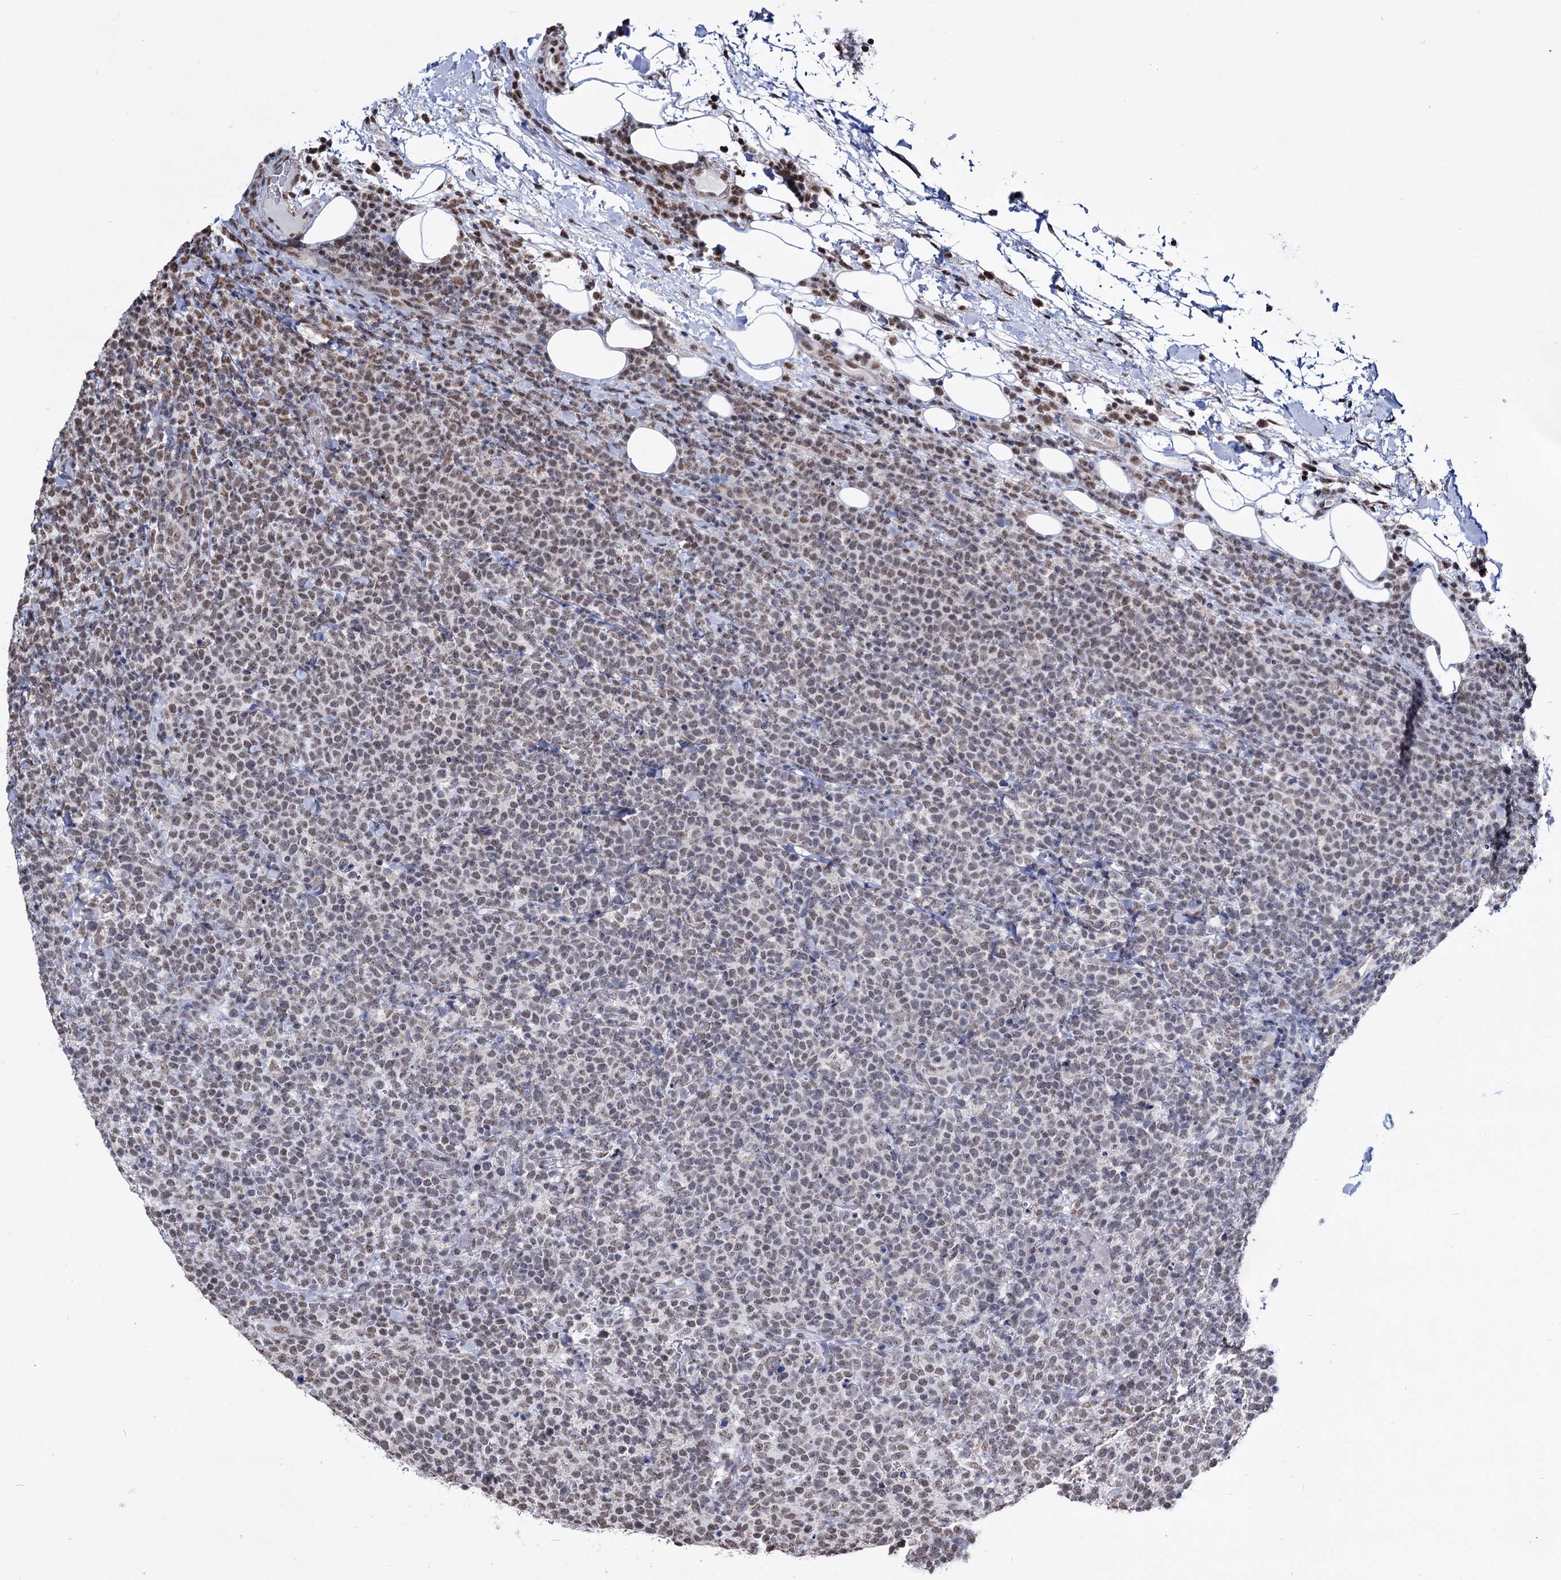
{"staining": {"intensity": "weak", "quantity": ">75%", "location": "nuclear"}, "tissue": "lymphoma", "cell_type": "Tumor cells", "image_type": "cancer", "snomed": [{"axis": "morphology", "description": "Malignant lymphoma, non-Hodgkin's type, High grade"}, {"axis": "topography", "description": "Lymph node"}], "caption": "DAB immunohistochemical staining of human high-grade malignant lymphoma, non-Hodgkin's type demonstrates weak nuclear protein expression in approximately >75% of tumor cells. The protein is stained brown, and the nuclei are stained in blue (DAB (3,3'-diaminobenzidine) IHC with brightfield microscopy, high magnification).", "gene": "ABHD10", "patient": {"sex": "male", "age": 61}}